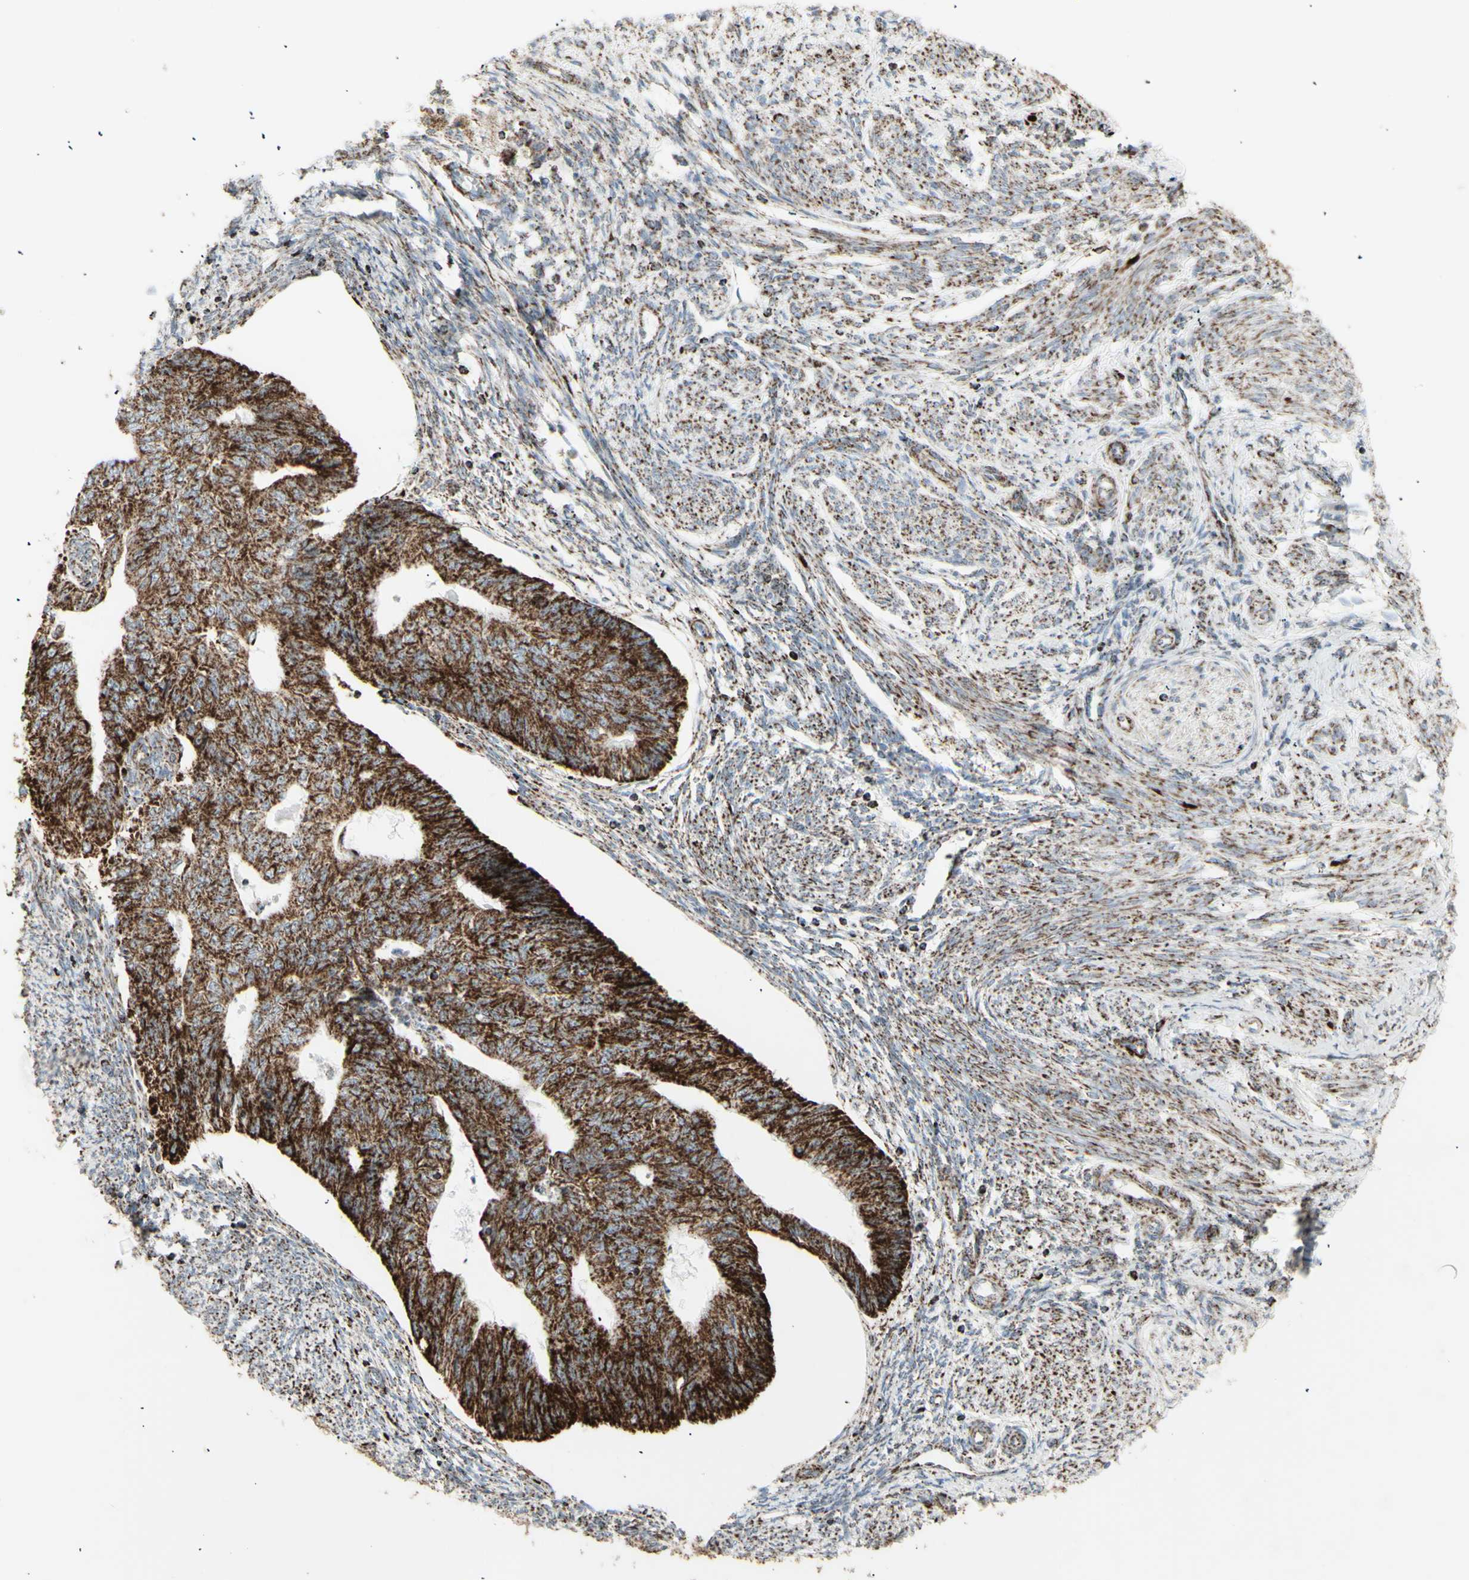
{"staining": {"intensity": "strong", "quantity": ">75%", "location": "cytoplasmic/membranous"}, "tissue": "endometrial cancer", "cell_type": "Tumor cells", "image_type": "cancer", "snomed": [{"axis": "morphology", "description": "Adenocarcinoma, NOS"}, {"axis": "topography", "description": "Endometrium"}], "caption": "Immunohistochemistry (IHC) photomicrograph of adenocarcinoma (endometrial) stained for a protein (brown), which displays high levels of strong cytoplasmic/membranous positivity in about >75% of tumor cells.", "gene": "PLGRKT", "patient": {"sex": "female", "age": 32}}